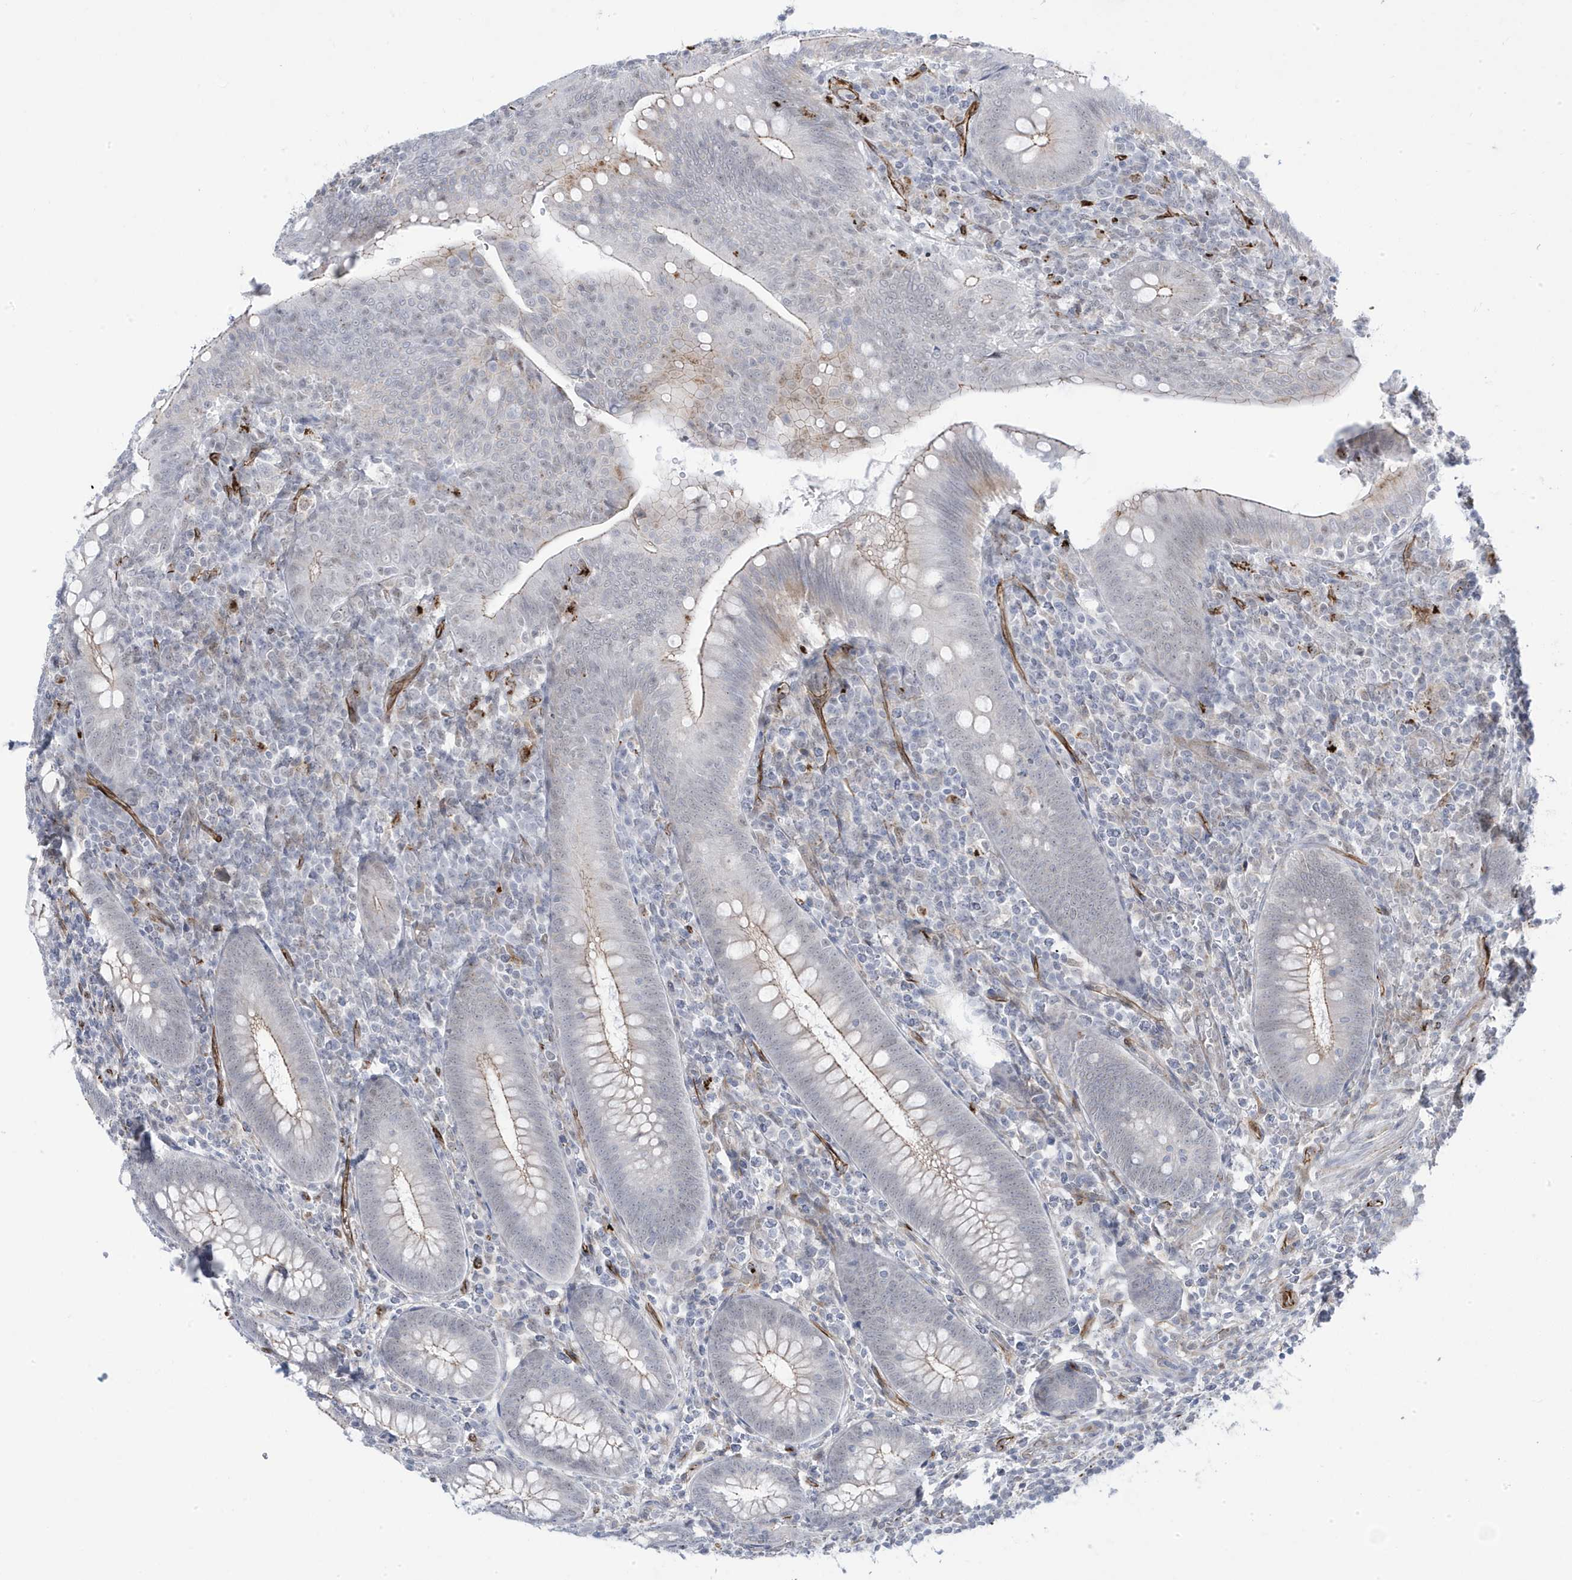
{"staining": {"intensity": "negative", "quantity": "none", "location": "none"}, "tissue": "appendix", "cell_type": "Glandular cells", "image_type": "normal", "snomed": [{"axis": "morphology", "description": "Normal tissue, NOS"}, {"axis": "topography", "description": "Appendix"}], "caption": "Micrograph shows no protein staining in glandular cells of unremarkable appendix.", "gene": "ADAMTSL3", "patient": {"sex": "male", "age": 14}}